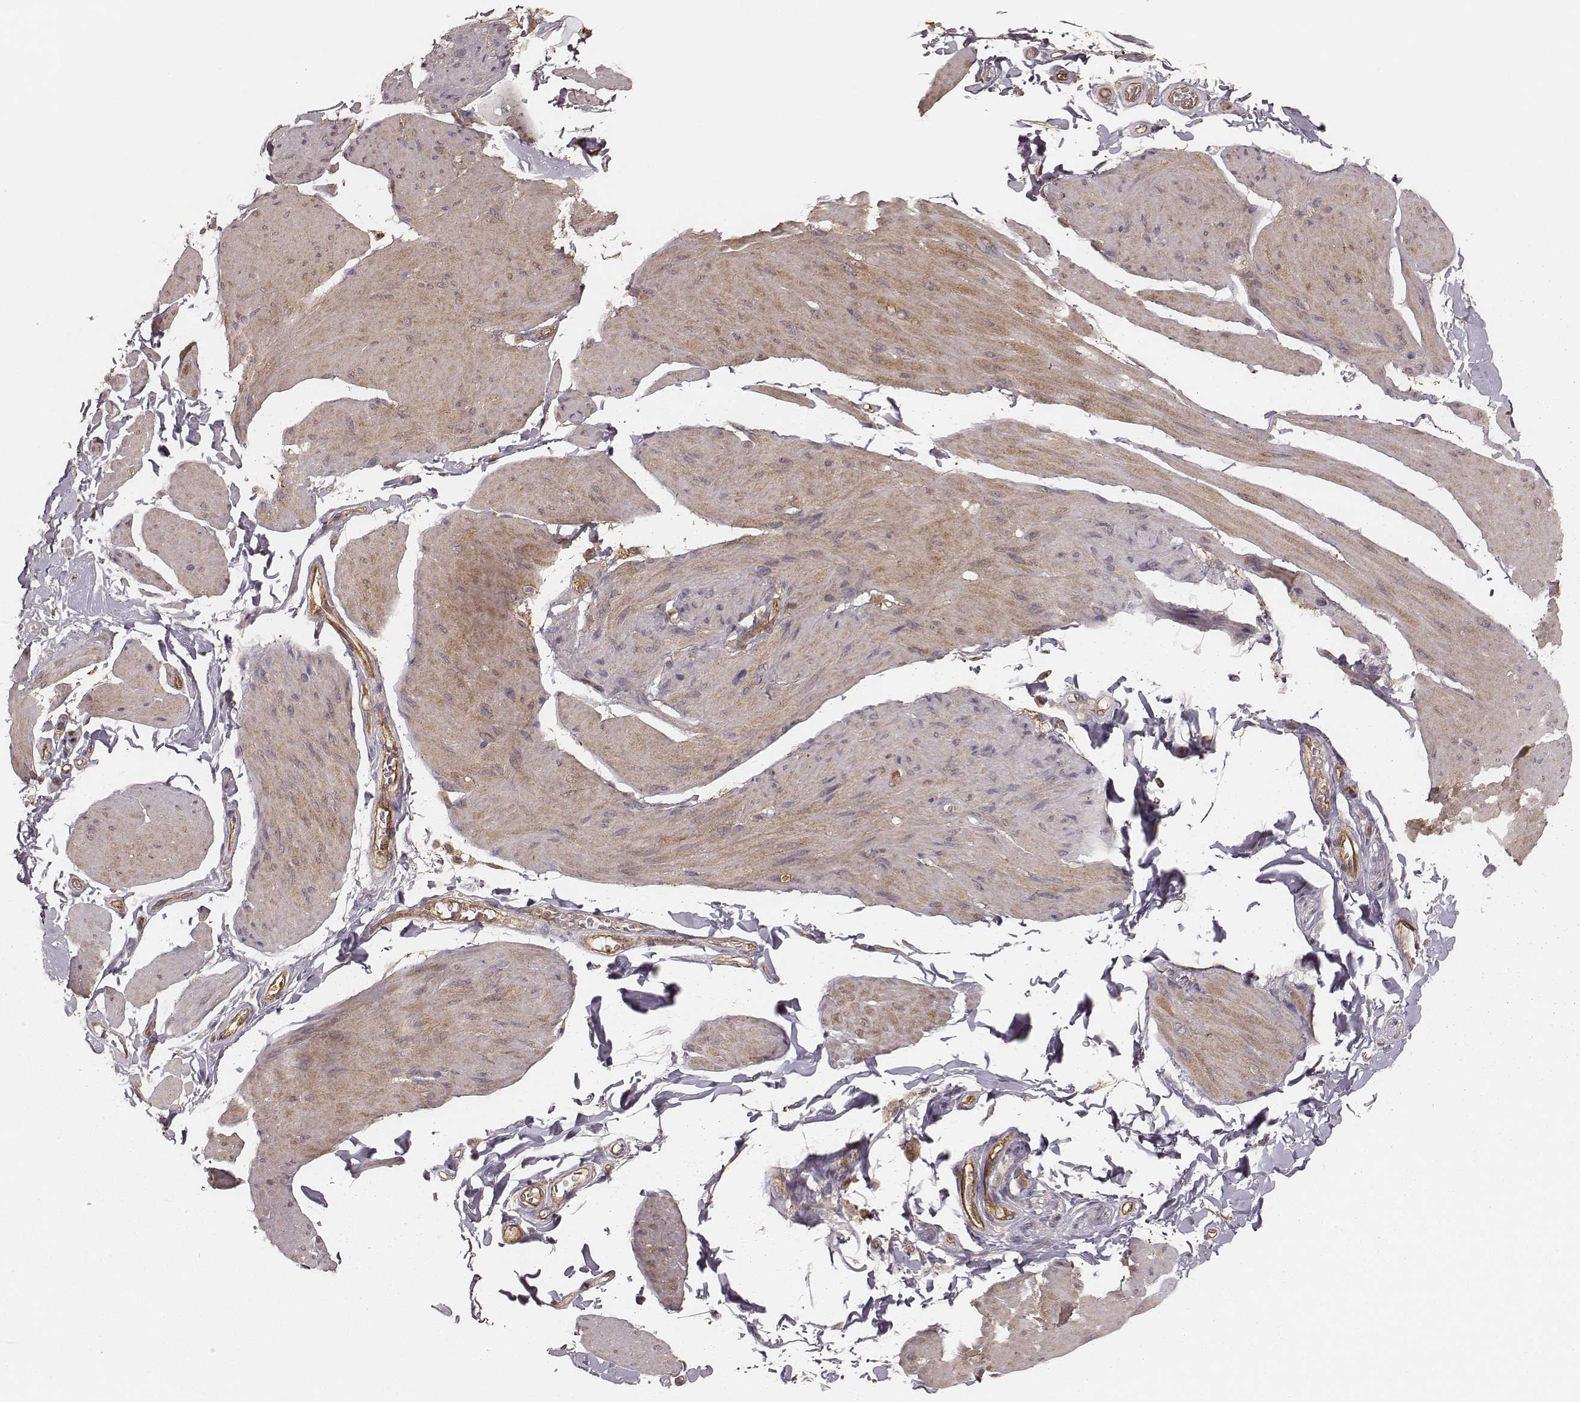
{"staining": {"intensity": "weak", "quantity": "<25%", "location": "cytoplasmic/membranous"}, "tissue": "smooth muscle", "cell_type": "Smooth muscle cells", "image_type": "normal", "snomed": [{"axis": "morphology", "description": "Normal tissue, NOS"}, {"axis": "topography", "description": "Adipose tissue"}, {"axis": "topography", "description": "Smooth muscle"}, {"axis": "topography", "description": "Peripheral nerve tissue"}], "caption": "Immunohistochemistry (IHC) image of benign smooth muscle: smooth muscle stained with DAB reveals no significant protein staining in smooth muscle cells.", "gene": "CARS1", "patient": {"sex": "male", "age": 83}}